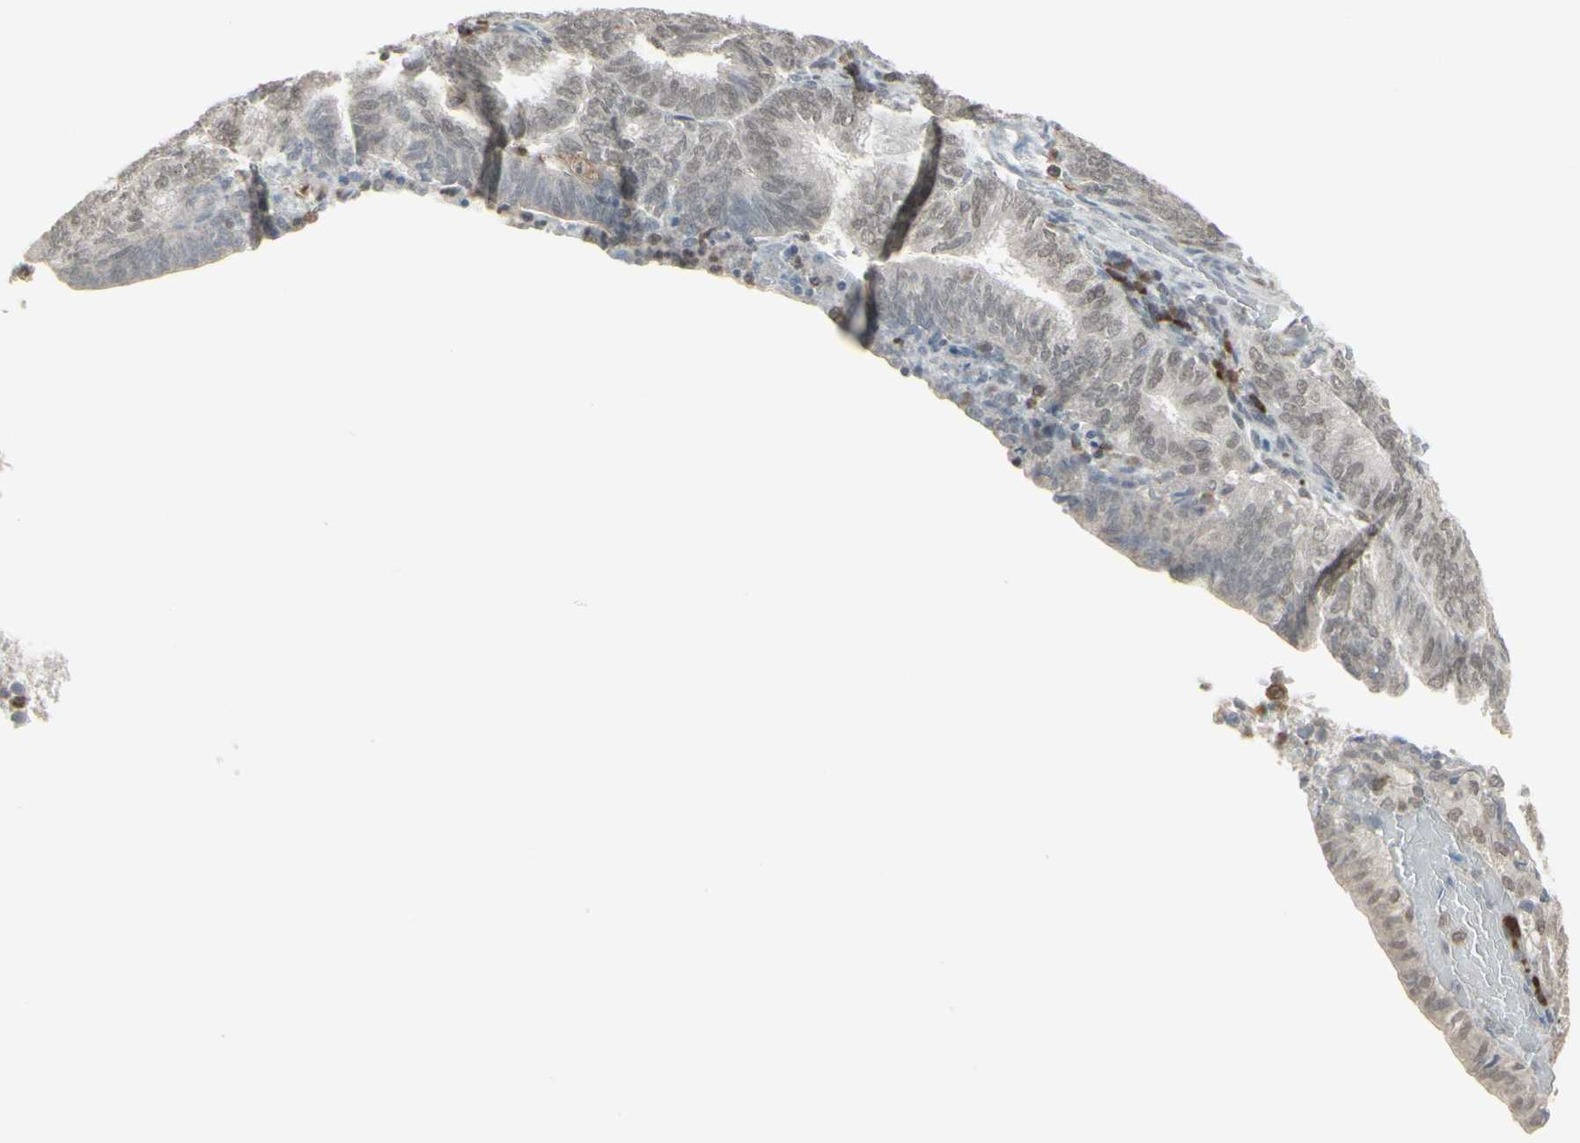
{"staining": {"intensity": "negative", "quantity": "none", "location": "none"}, "tissue": "endometrial cancer", "cell_type": "Tumor cells", "image_type": "cancer", "snomed": [{"axis": "morphology", "description": "Adenocarcinoma, NOS"}, {"axis": "topography", "description": "Uterus"}], "caption": "Immunohistochemistry (IHC) photomicrograph of neoplastic tissue: endometrial cancer stained with DAB exhibits no significant protein expression in tumor cells.", "gene": "SAMSN1", "patient": {"sex": "female", "age": 60}}